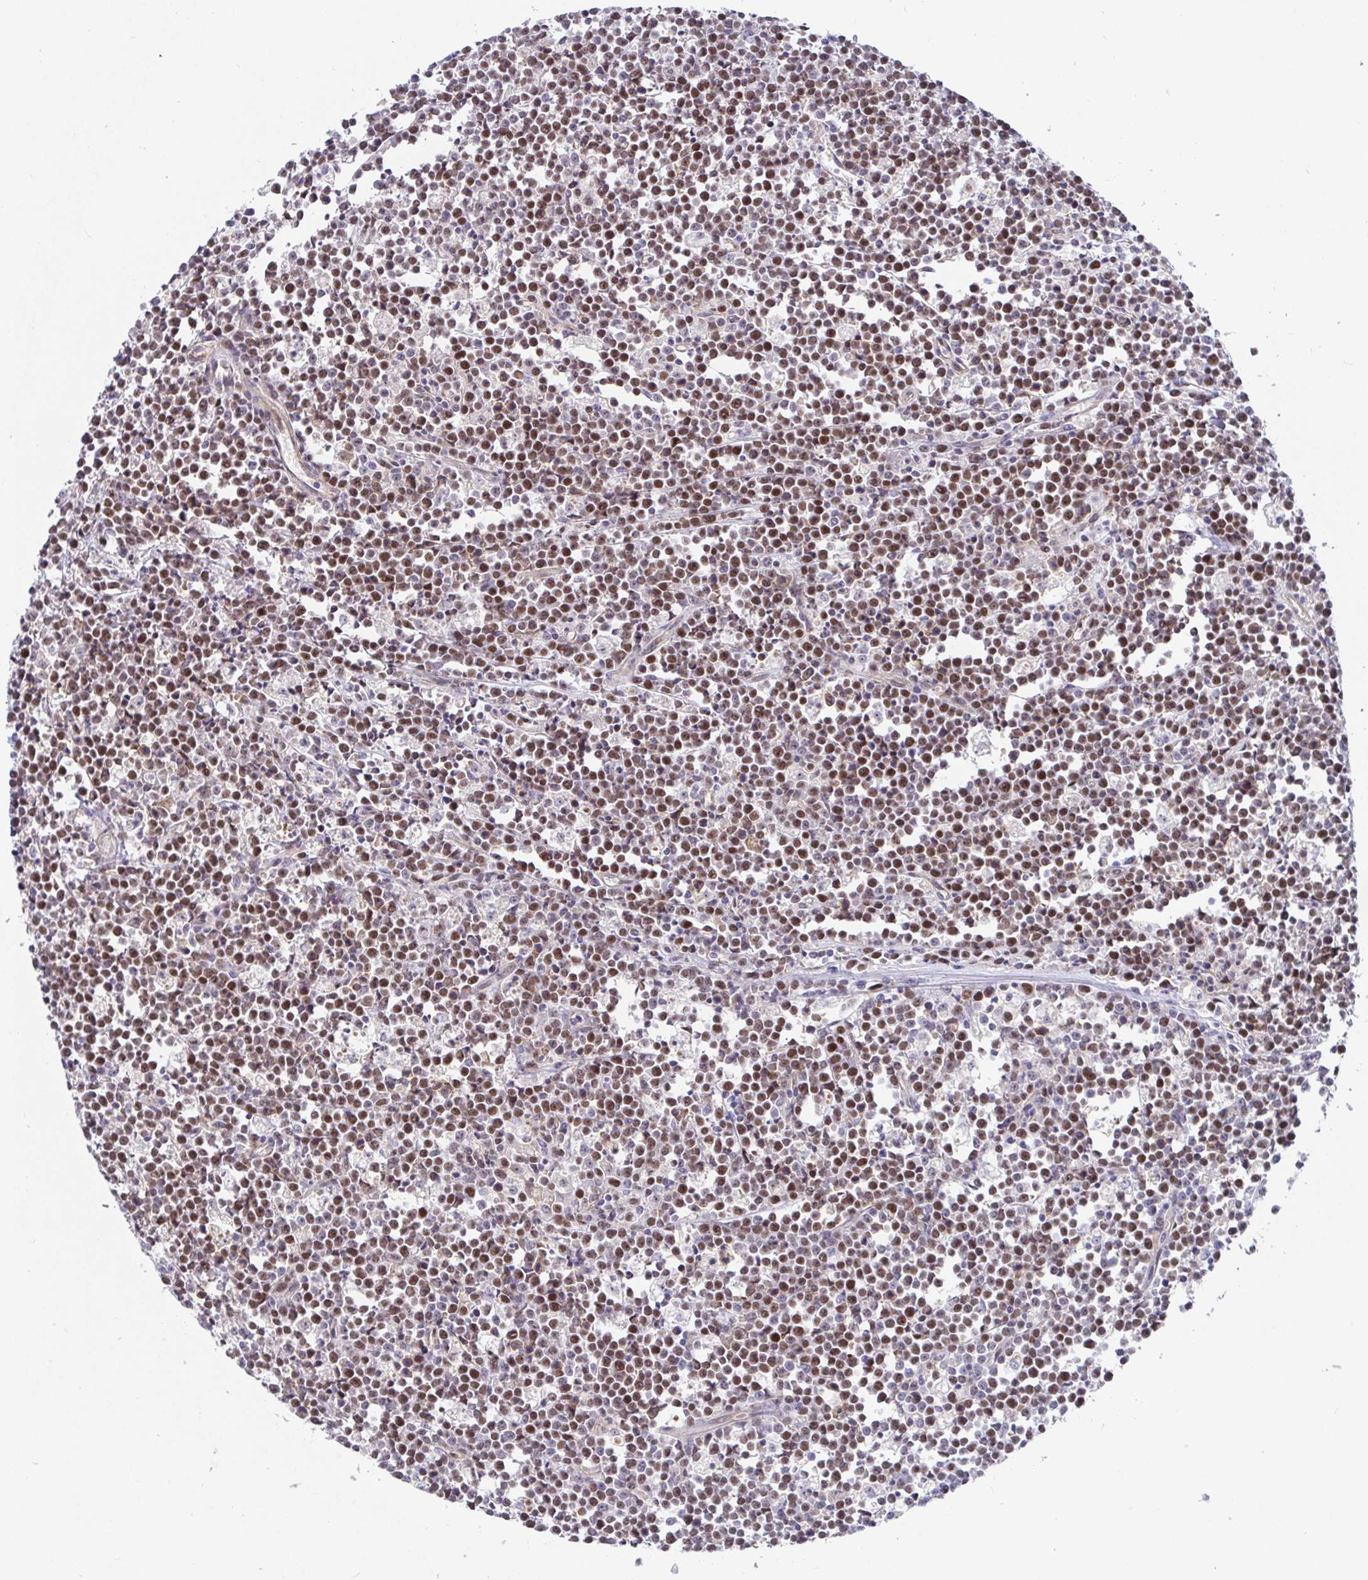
{"staining": {"intensity": "moderate", "quantity": ">75%", "location": "nuclear"}, "tissue": "lymphoma", "cell_type": "Tumor cells", "image_type": "cancer", "snomed": [{"axis": "morphology", "description": "Malignant lymphoma, non-Hodgkin's type, High grade"}, {"axis": "topography", "description": "Small intestine"}], "caption": "This image exhibits immunohistochemistry staining of human lymphoma, with medium moderate nuclear positivity in about >75% of tumor cells.", "gene": "TIMELESS", "patient": {"sex": "female", "age": 56}}